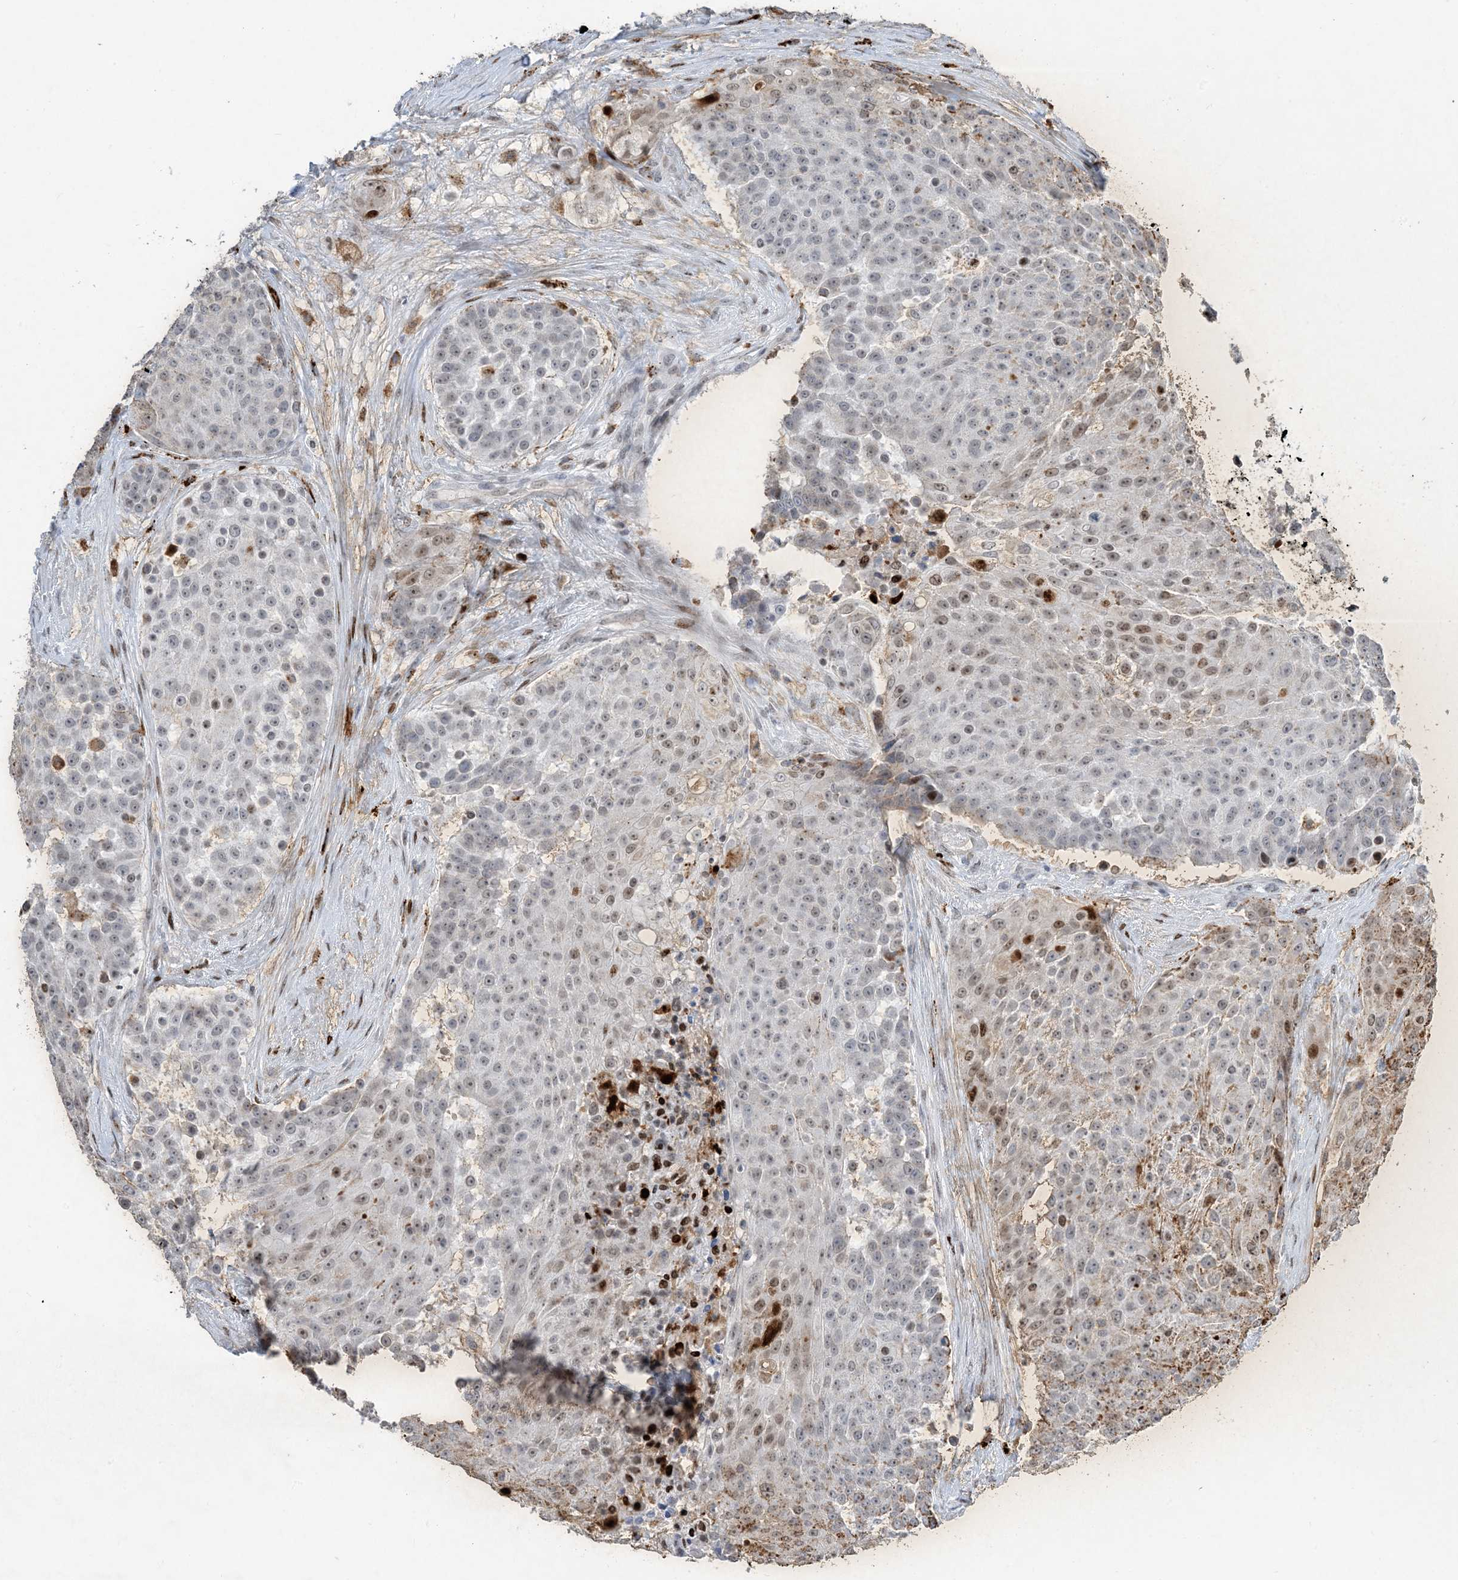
{"staining": {"intensity": "moderate", "quantity": "<25%", "location": "nuclear"}, "tissue": "urothelial cancer", "cell_type": "Tumor cells", "image_type": "cancer", "snomed": [{"axis": "morphology", "description": "Urothelial carcinoma, High grade"}, {"axis": "topography", "description": "Urinary bladder"}], "caption": "Tumor cells show moderate nuclear positivity in about <25% of cells in urothelial cancer.", "gene": "SLC25A53", "patient": {"sex": "female", "age": 63}}